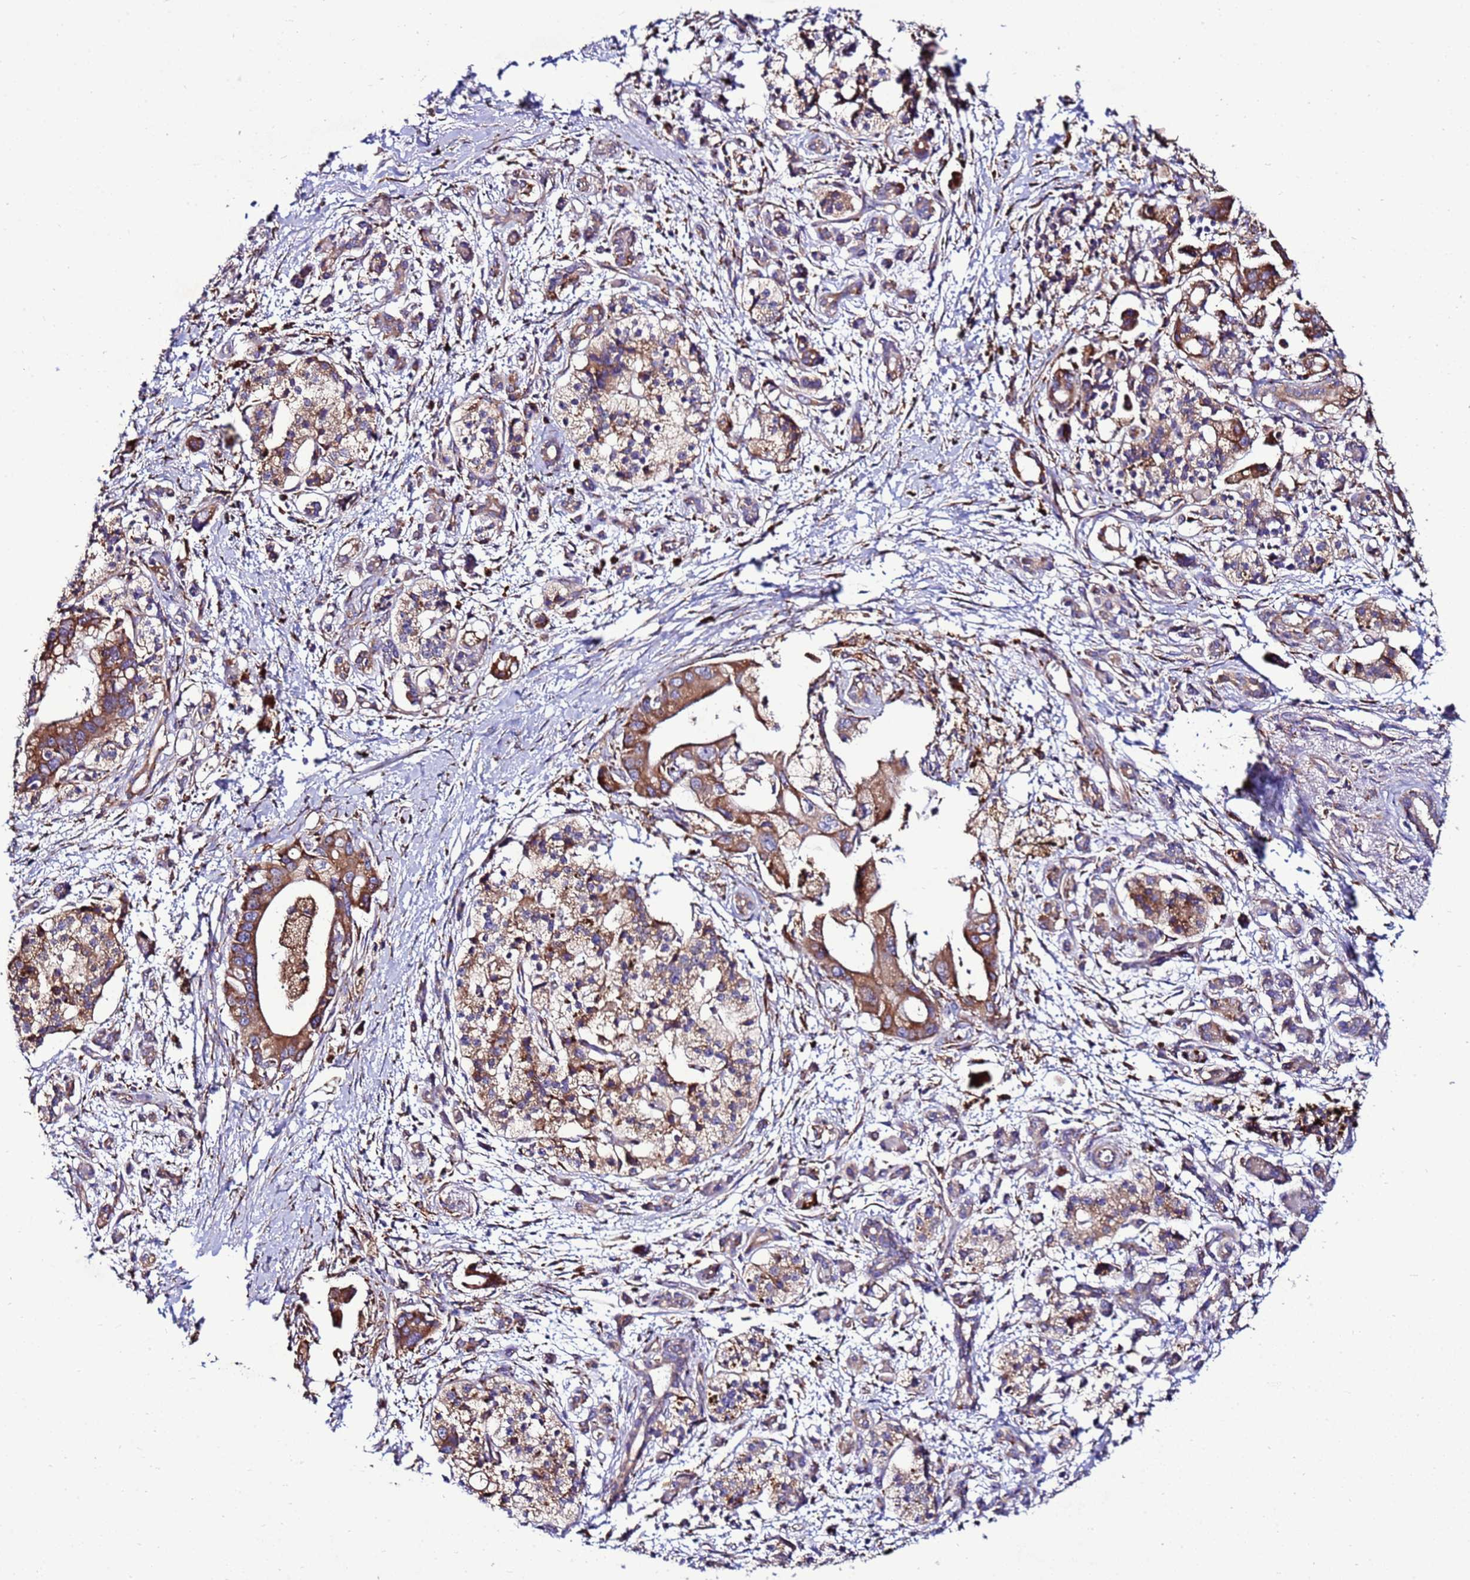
{"staining": {"intensity": "moderate", "quantity": ">75%", "location": "cytoplasmic/membranous"}, "tissue": "pancreatic cancer", "cell_type": "Tumor cells", "image_type": "cancer", "snomed": [{"axis": "morphology", "description": "Adenocarcinoma, NOS"}, {"axis": "topography", "description": "Pancreas"}], "caption": "Pancreatic cancer (adenocarcinoma) stained with DAB (3,3'-diaminobenzidine) IHC demonstrates medium levels of moderate cytoplasmic/membranous positivity in about >75% of tumor cells.", "gene": "ANTKMT", "patient": {"sex": "male", "age": 68}}